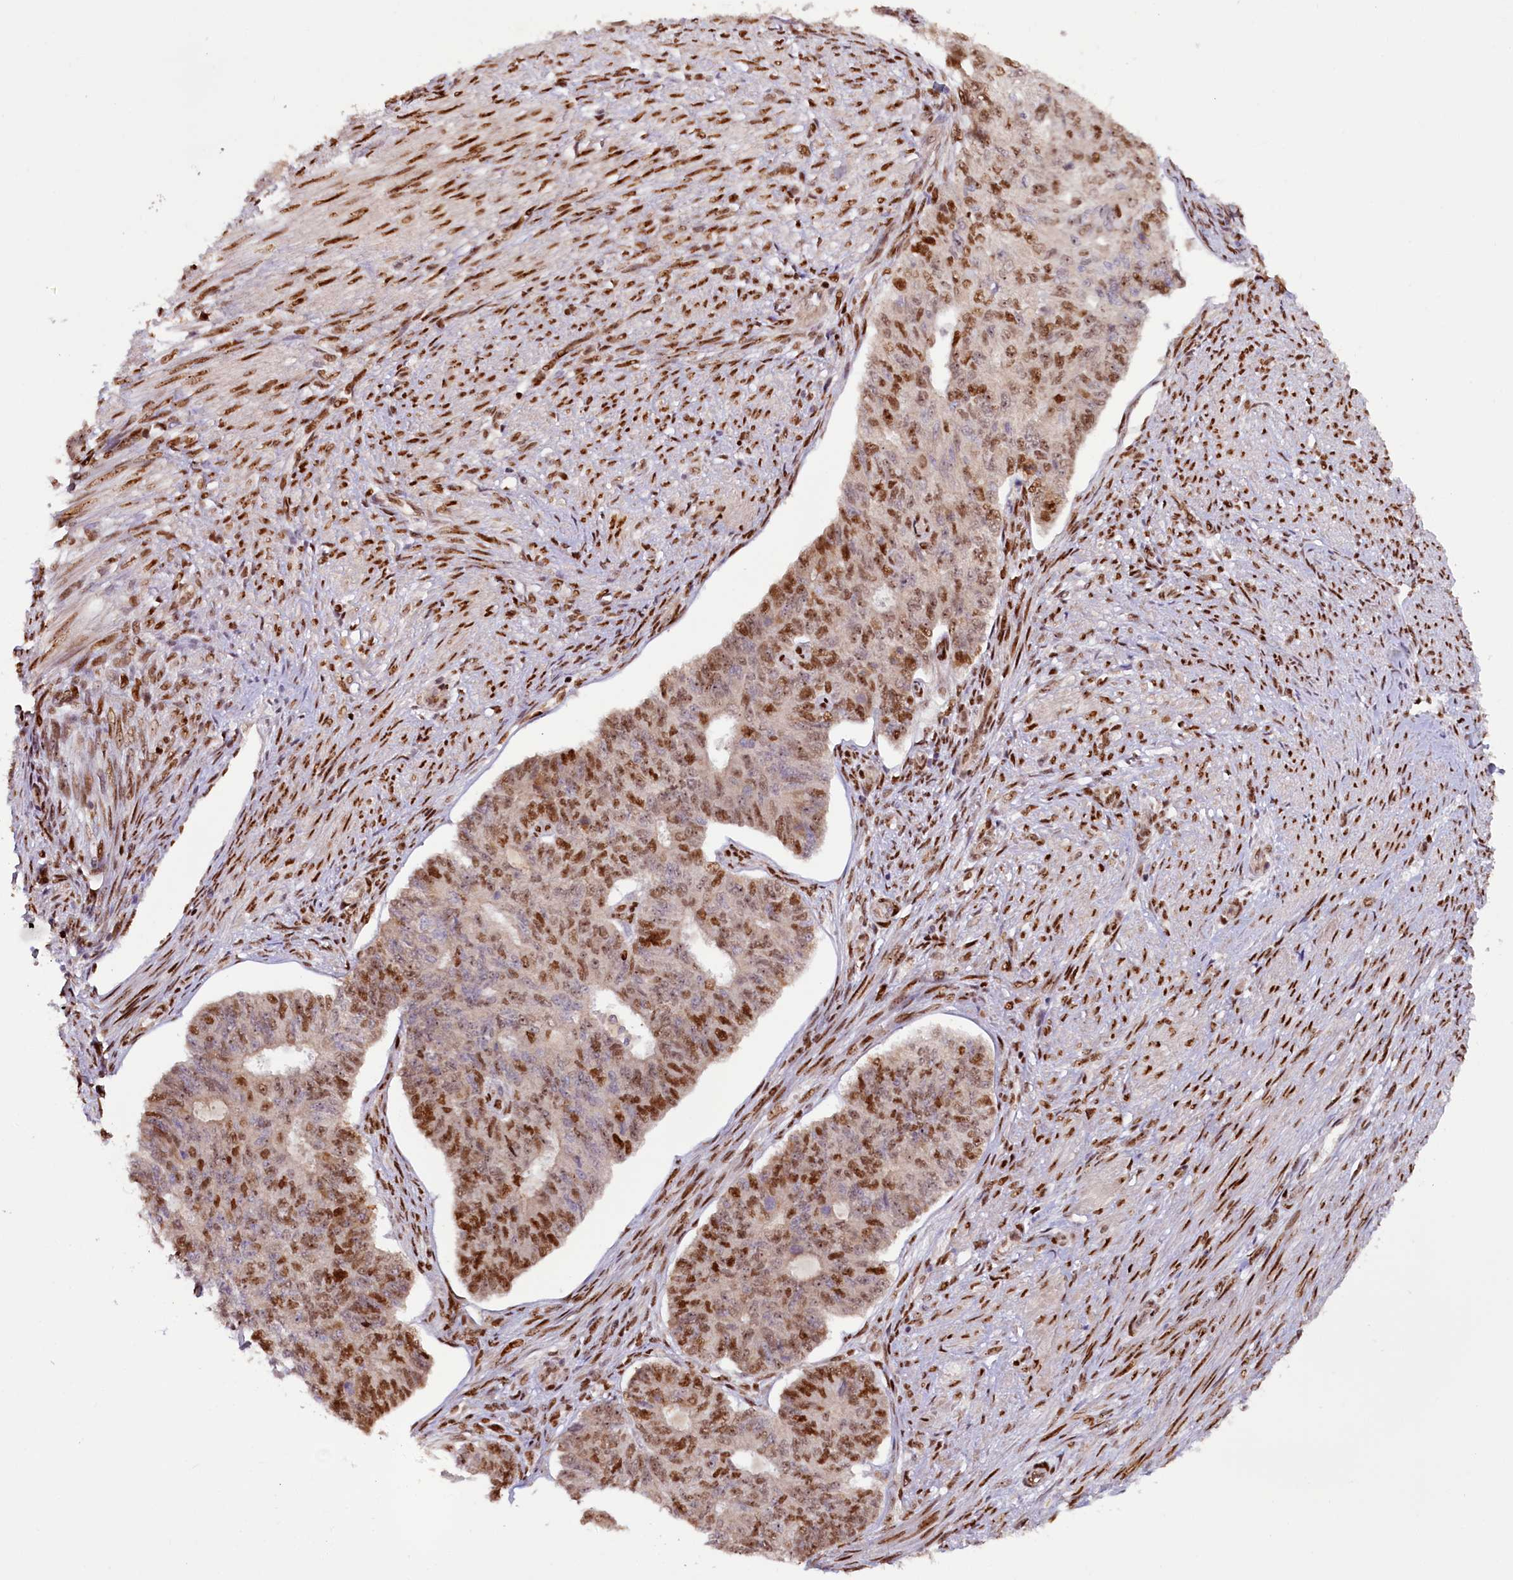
{"staining": {"intensity": "moderate", "quantity": "25%-75%", "location": "nuclear"}, "tissue": "endometrial cancer", "cell_type": "Tumor cells", "image_type": "cancer", "snomed": [{"axis": "morphology", "description": "Adenocarcinoma, NOS"}, {"axis": "topography", "description": "Endometrium"}], "caption": "Moderate nuclear positivity for a protein is identified in approximately 25%-75% of tumor cells of endometrial adenocarcinoma using IHC.", "gene": "TCOF1", "patient": {"sex": "female", "age": 32}}